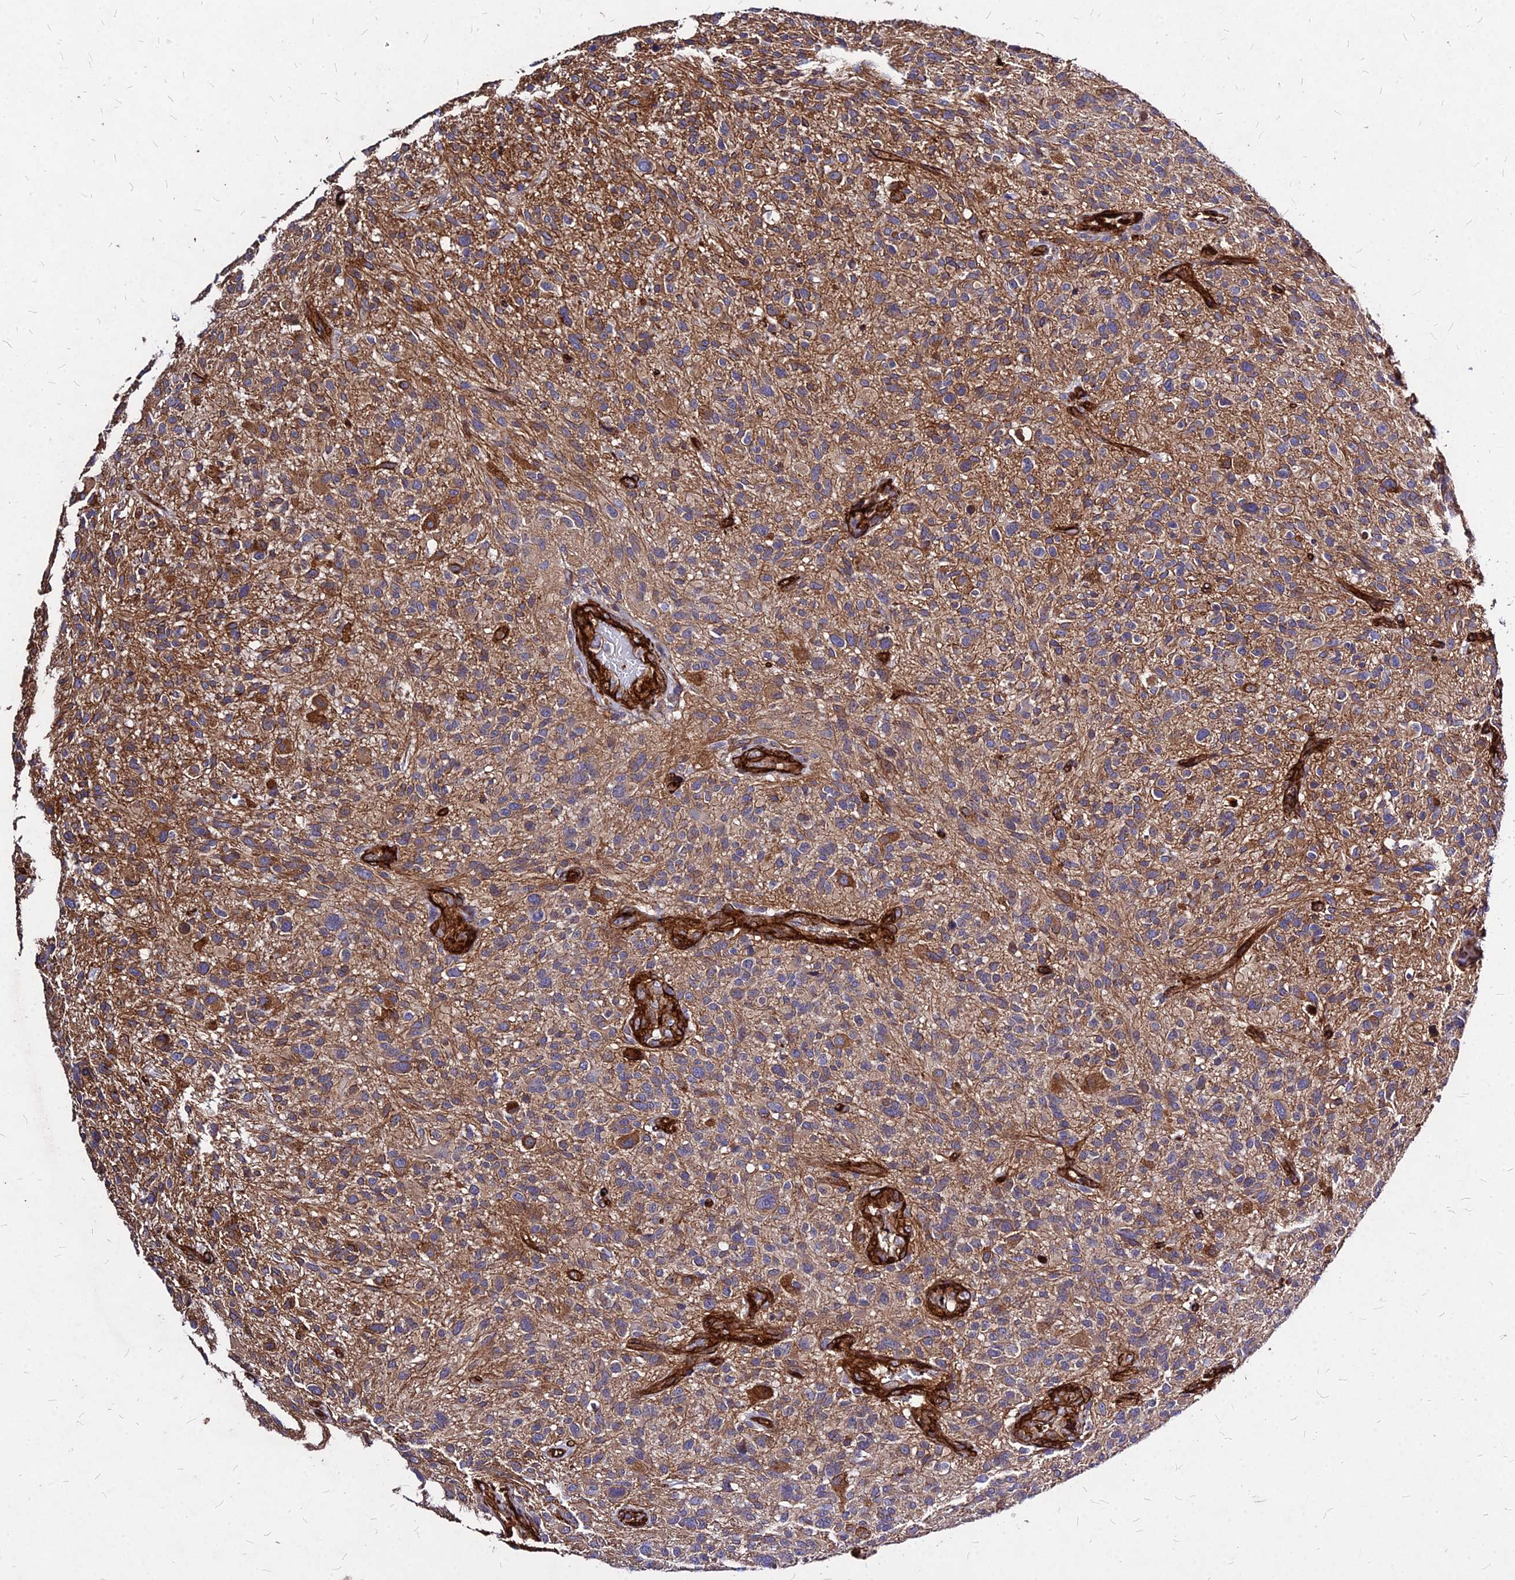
{"staining": {"intensity": "strong", "quantity": "<25%", "location": "cytoplasmic/membranous"}, "tissue": "glioma", "cell_type": "Tumor cells", "image_type": "cancer", "snomed": [{"axis": "morphology", "description": "Glioma, malignant, High grade"}, {"axis": "topography", "description": "Brain"}], "caption": "IHC (DAB) staining of malignant high-grade glioma demonstrates strong cytoplasmic/membranous protein expression in approximately <25% of tumor cells.", "gene": "EFCC1", "patient": {"sex": "male", "age": 47}}